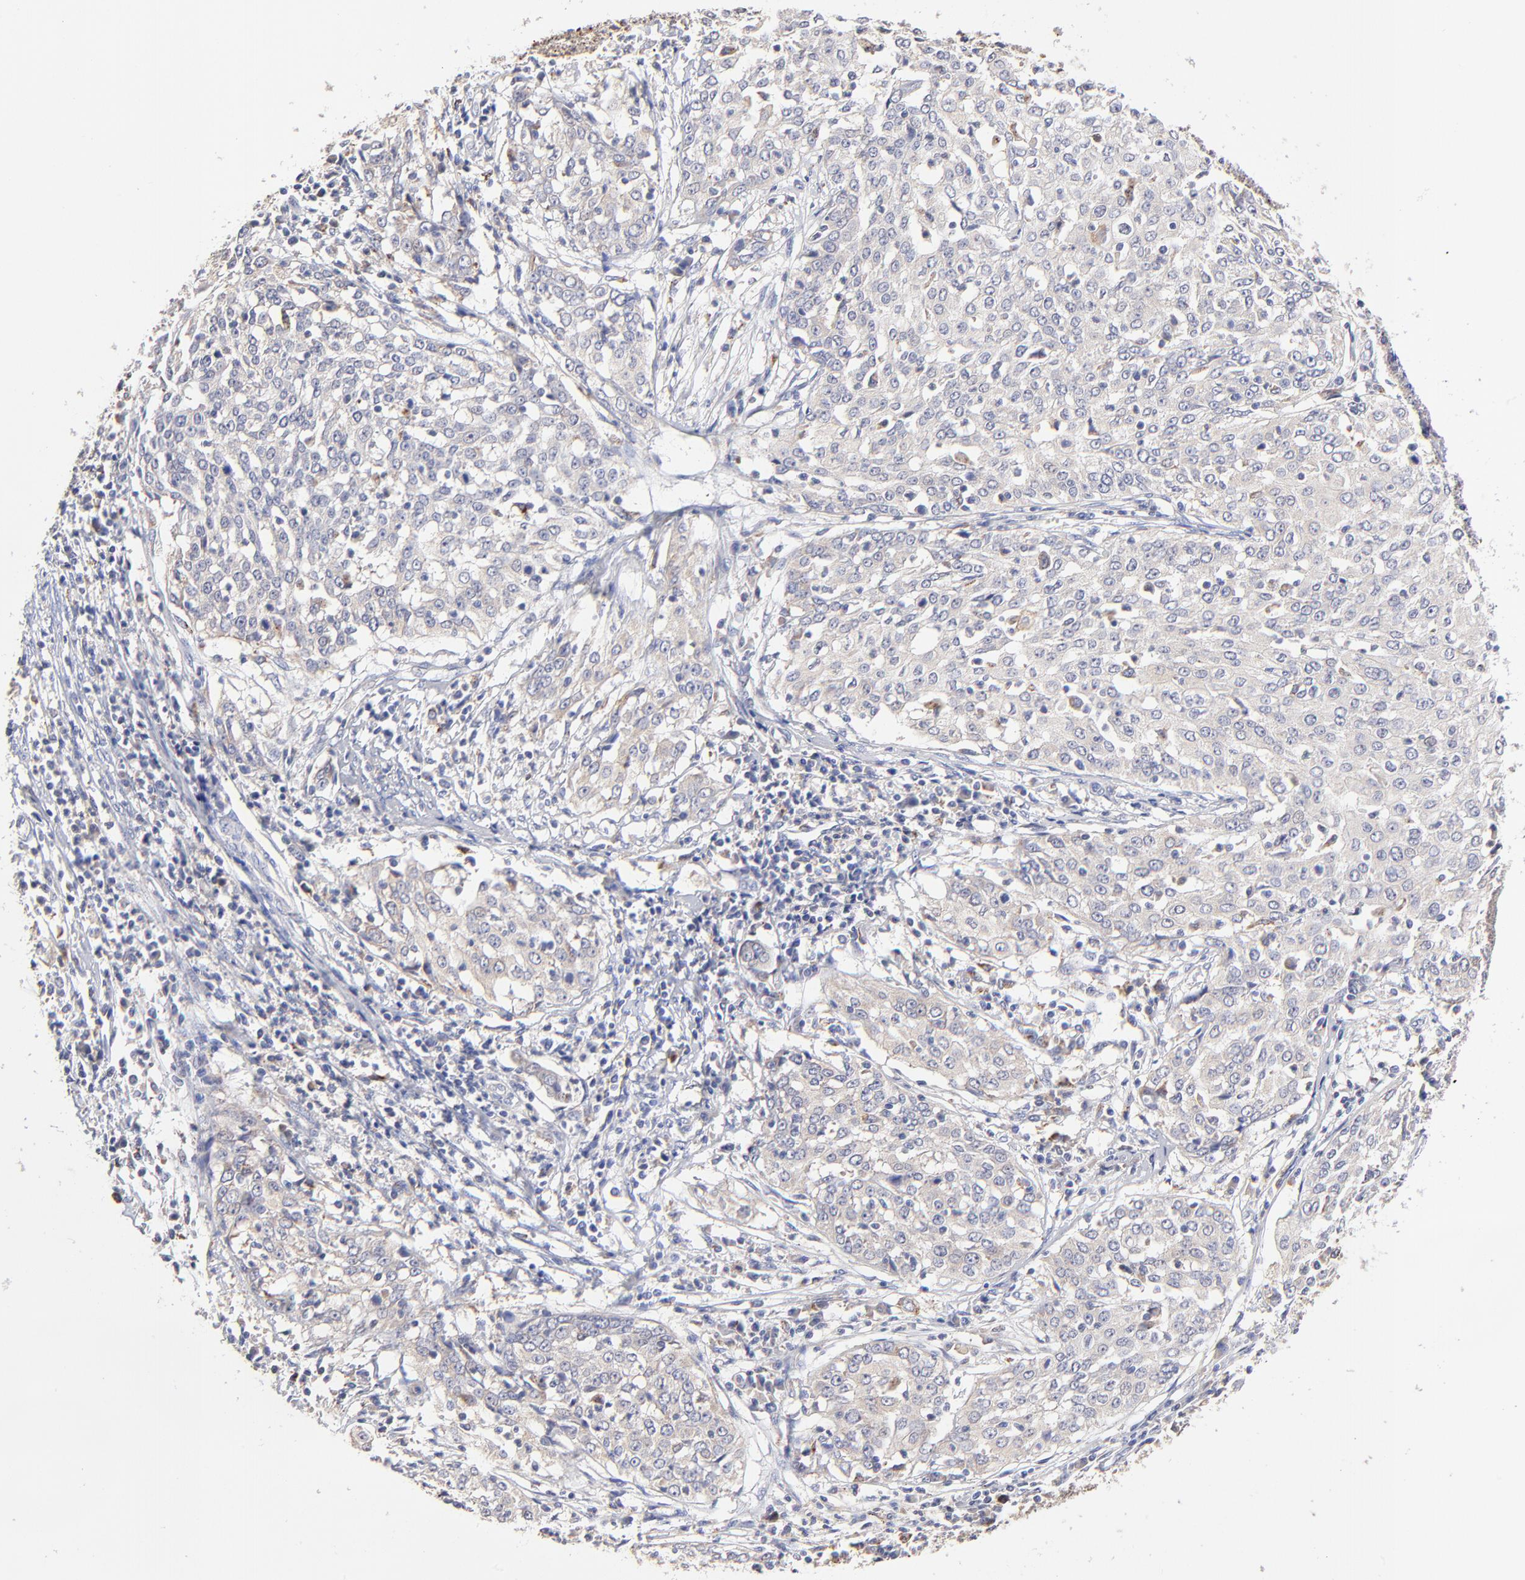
{"staining": {"intensity": "negative", "quantity": "none", "location": "none"}, "tissue": "cervical cancer", "cell_type": "Tumor cells", "image_type": "cancer", "snomed": [{"axis": "morphology", "description": "Squamous cell carcinoma, NOS"}, {"axis": "topography", "description": "Cervix"}], "caption": "DAB immunohistochemical staining of human cervical cancer (squamous cell carcinoma) reveals no significant staining in tumor cells.", "gene": "GCSAM", "patient": {"sex": "female", "age": 39}}